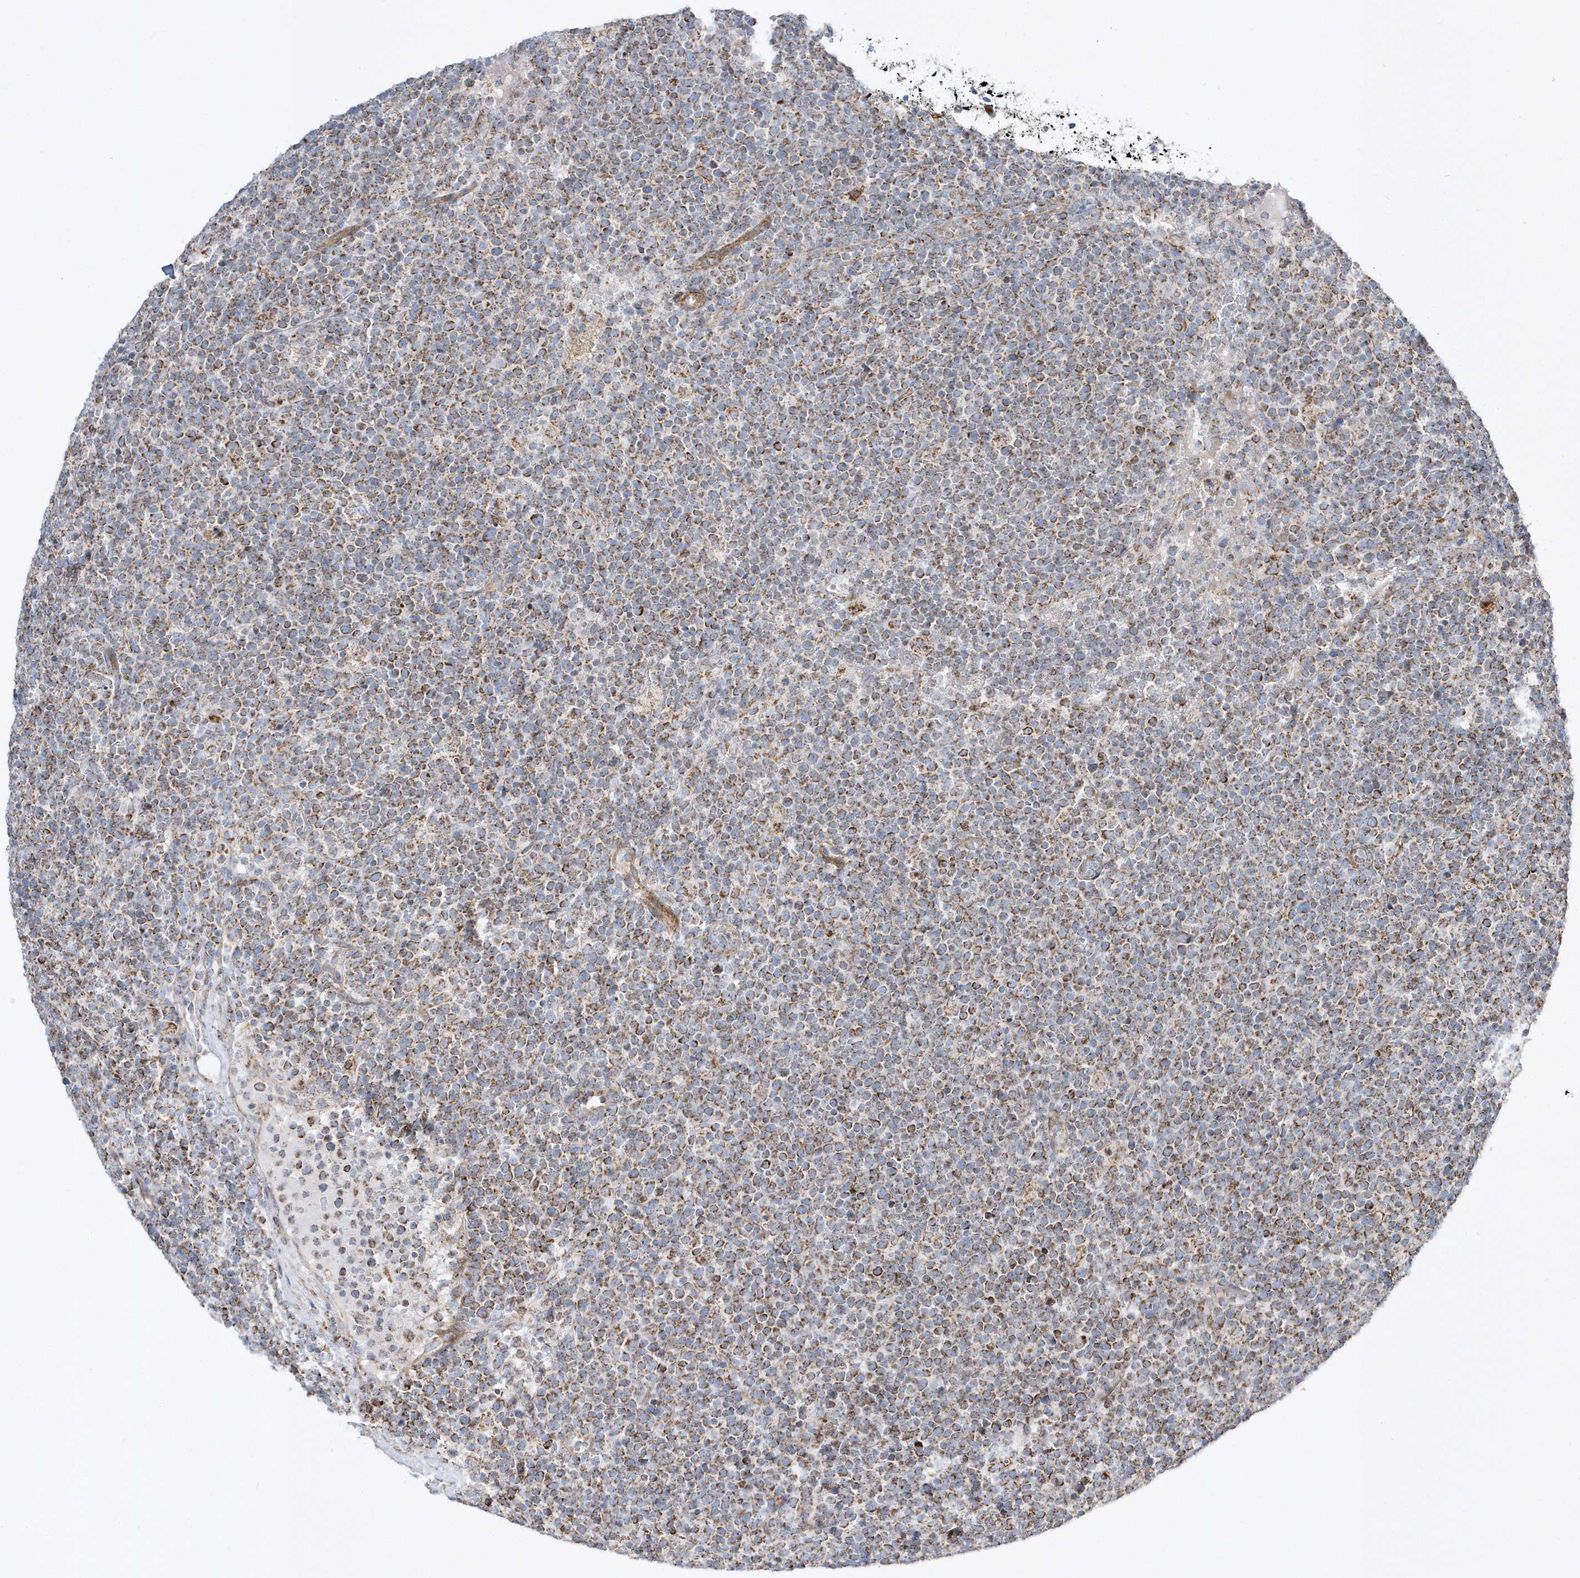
{"staining": {"intensity": "moderate", "quantity": ">75%", "location": "cytoplasmic/membranous"}, "tissue": "lymphoma", "cell_type": "Tumor cells", "image_type": "cancer", "snomed": [{"axis": "morphology", "description": "Malignant lymphoma, non-Hodgkin's type, High grade"}, {"axis": "topography", "description": "Lymph node"}], "caption": "Lymphoma stained with a protein marker displays moderate staining in tumor cells.", "gene": "OPA1", "patient": {"sex": "male", "age": 61}}